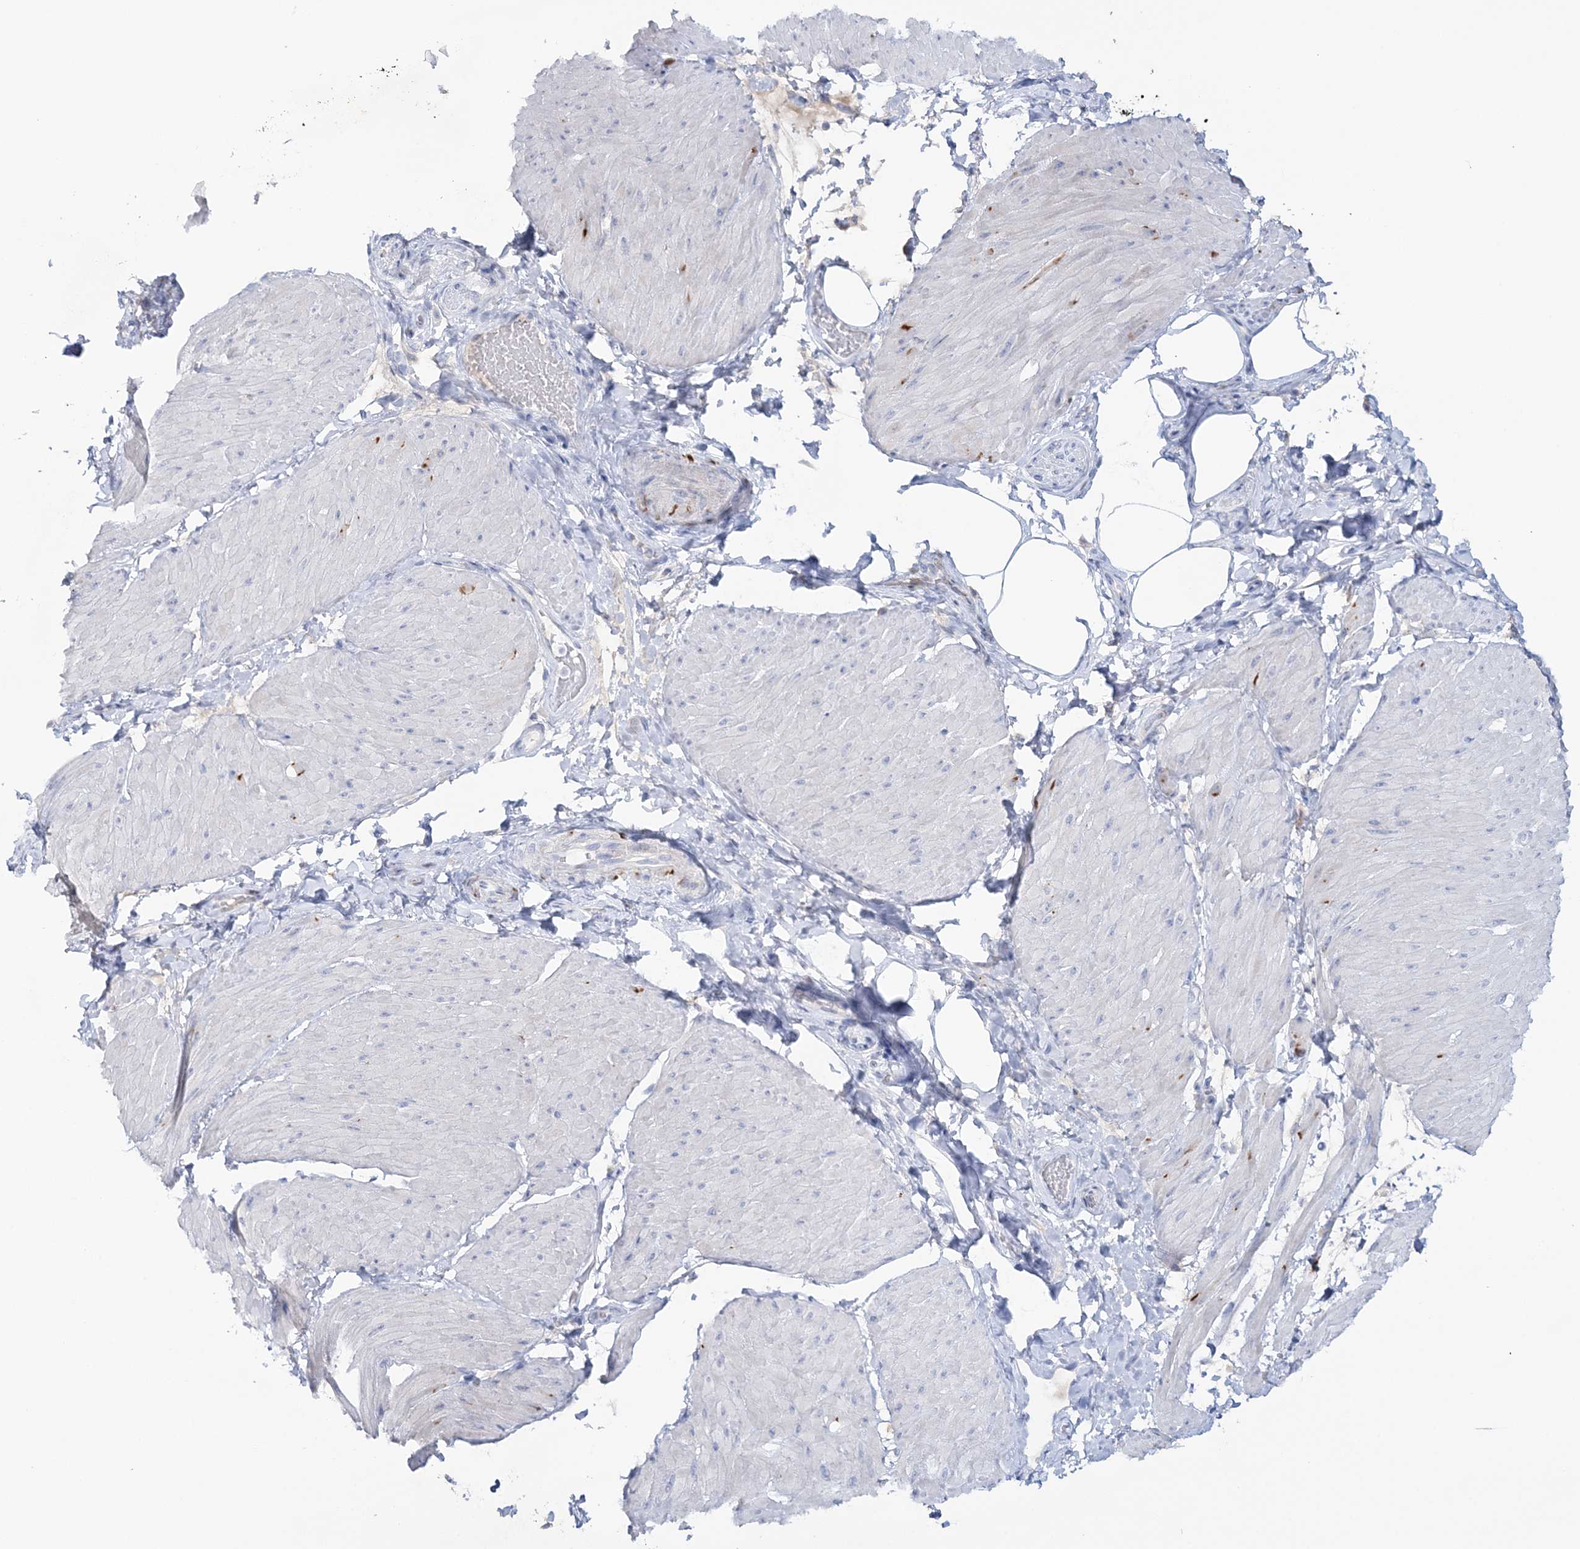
{"staining": {"intensity": "negative", "quantity": "none", "location": "none"}, "tissue": "smooth muscle", "cell_type": "Smooth muscle cells", "image_type": "normal", "snomed": [{"axis": "morphology", "description": "Urothelial carcinoma, High grade"}, {"axis": "topography", "description": "Urinary bladder"}], "caption": "Protein analysis of normal smooth muscle demonstrates no significant expression in smooth muscle cells.", "gene": "WDSUB1", "patient": {"sex": "male", "age": 46}}